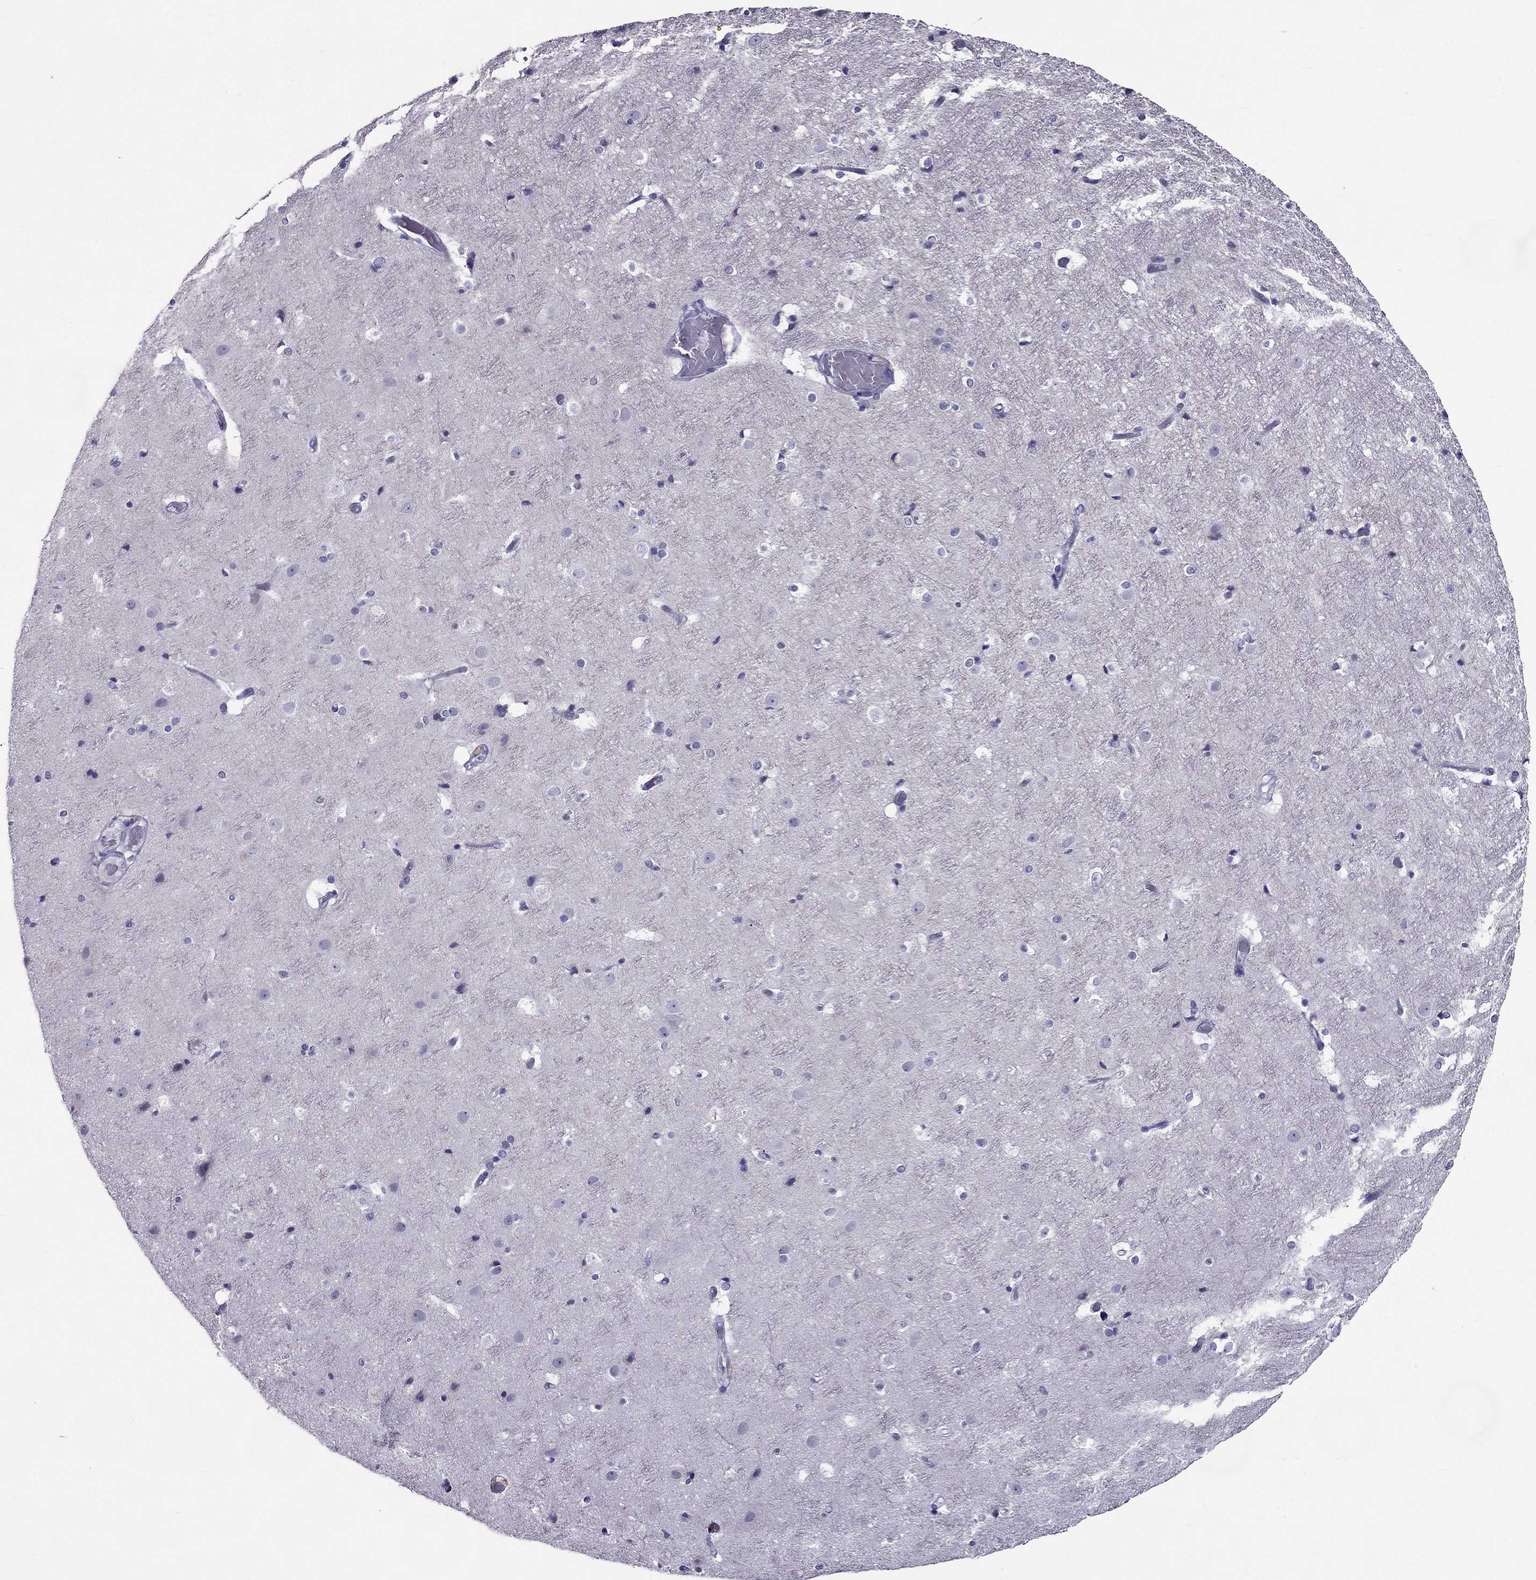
{"staining": {"intensity": "negative", "quantity": "none", "location": "none"}, "tissue": "cerebral cortex", "cell_type": "Endothelial cells", "image_type": "normal", "snomed": [{"axis": "morphology", "description": "Normal tissue, NOS"}, {"axis": "topography", "description": "Cerebral cortex"}], "caption": "This is an IHC image of benign human cerebral cortex. There is no expression in endothelial cells.", "gene": "ZNF541", "patient": {"sex": "female", "age": 52}}